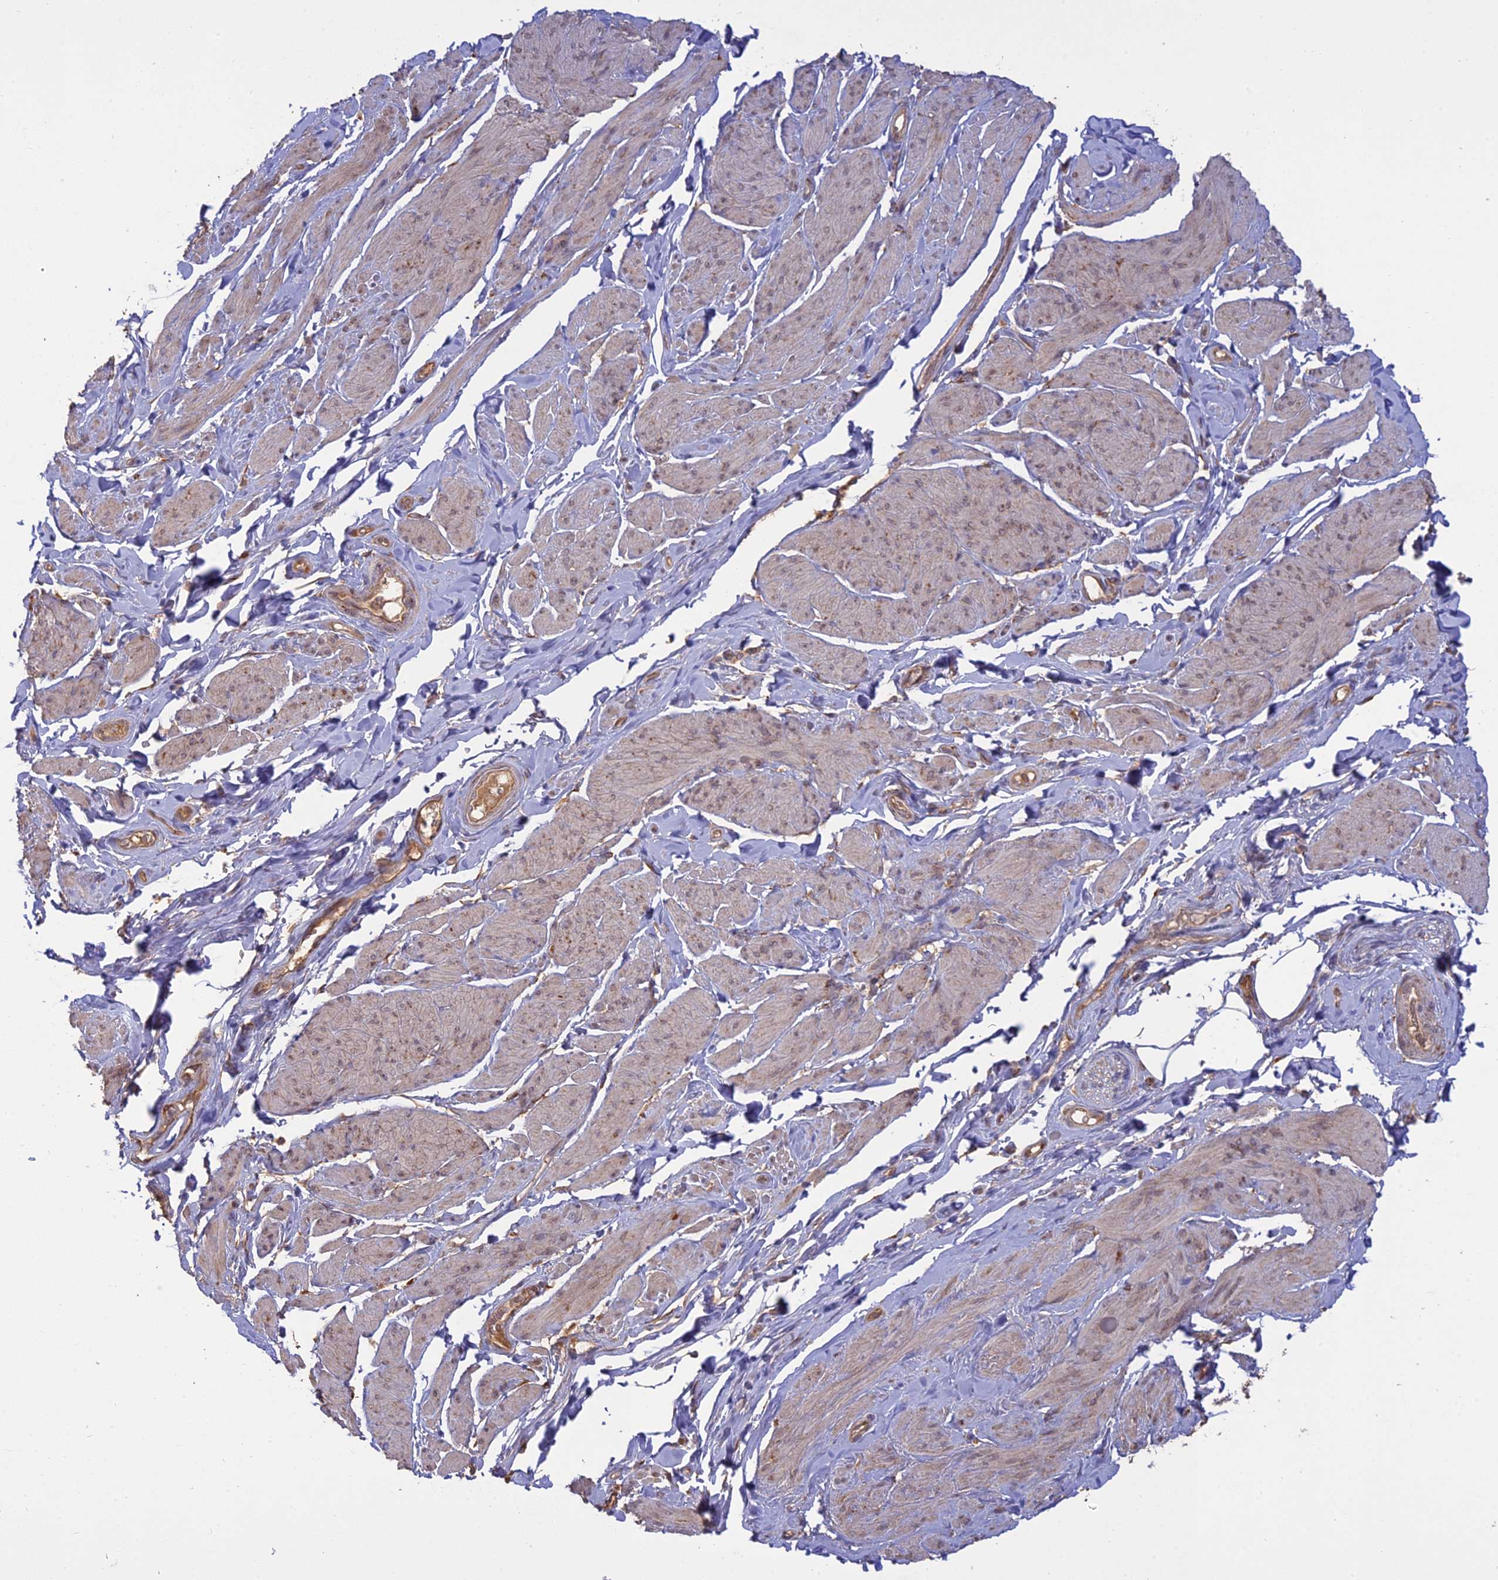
{"staining": {"intensity": "moderate", "quantity": "25%-75%", "location": "cytoplasmic/membranous"}, "tissue": "smooth muscle", "cell_type": "Smooth muscle cells", "image_type": "normal", "snomed": [{"axis": "morphology", "description": "Normal tissue, NOS"}, {"axis": "topography", "description": "Smooth muscle"}, {"axis": "topography", "description": "Peripheral nerve tissue"}], "caption": "Human smooth muscle stained for a protein (brown) shows moderate cytoplasmic/membranous positive staining in approximately 25%-75% of smooth muscle cells.", "gene": "PPIC", "patient": {"sex": "male", "age": 69}}